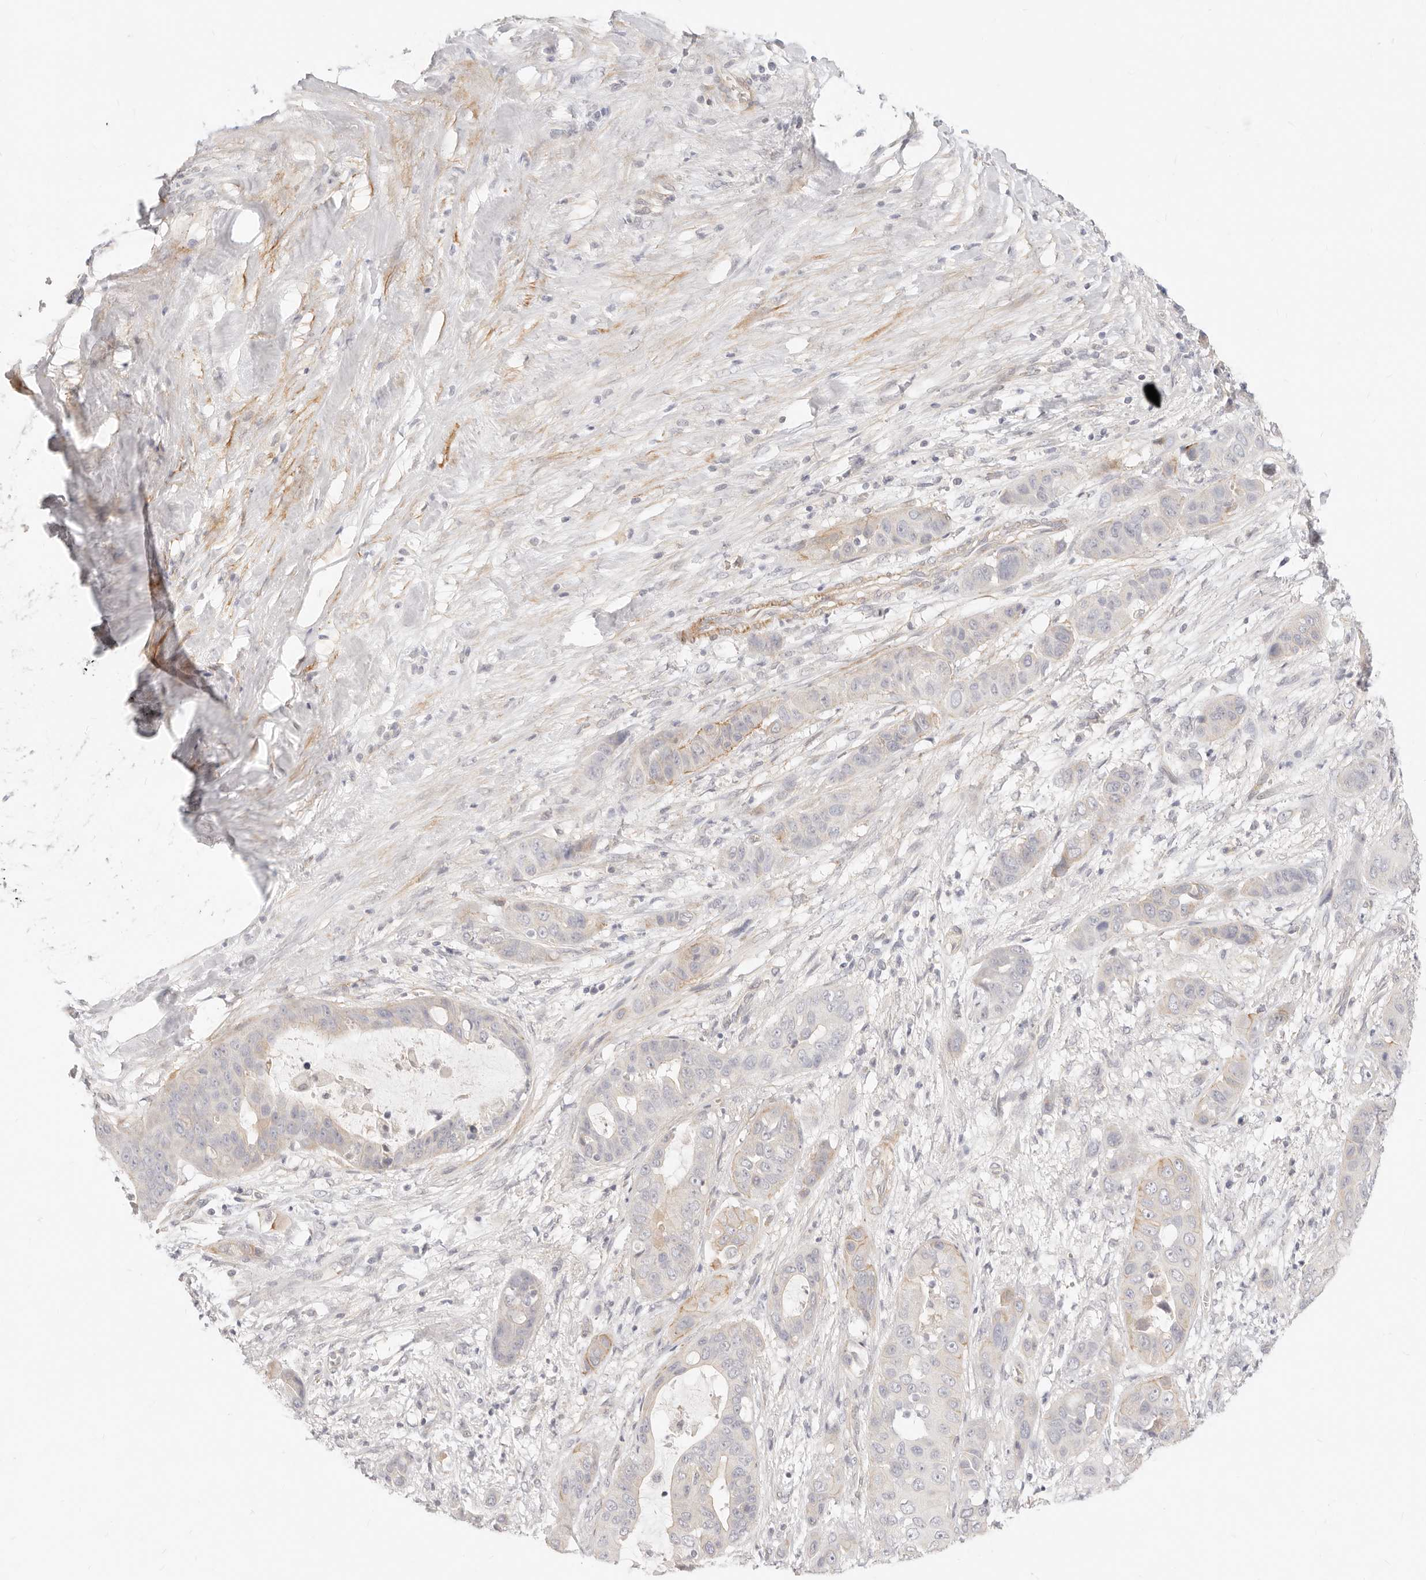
{"staining": {"intensity": "weak", "quantity": "<25%", "location": "cytoplasmic/membranous"}, "tissue": "liver cancer", "cell_type": "Tumor cells", "image_type": "cancer", "snomed": [{"axis": "morphology", "description": "Cholangiocarcinoma"}, {"axis": "topography", "description": "Liver"}], "caption": "The image displays no significant staining in tumor cells of liver cholangiocarcinoma.", "gene": "UBXN10", "patient": {"sex": "female", "age": 52}}